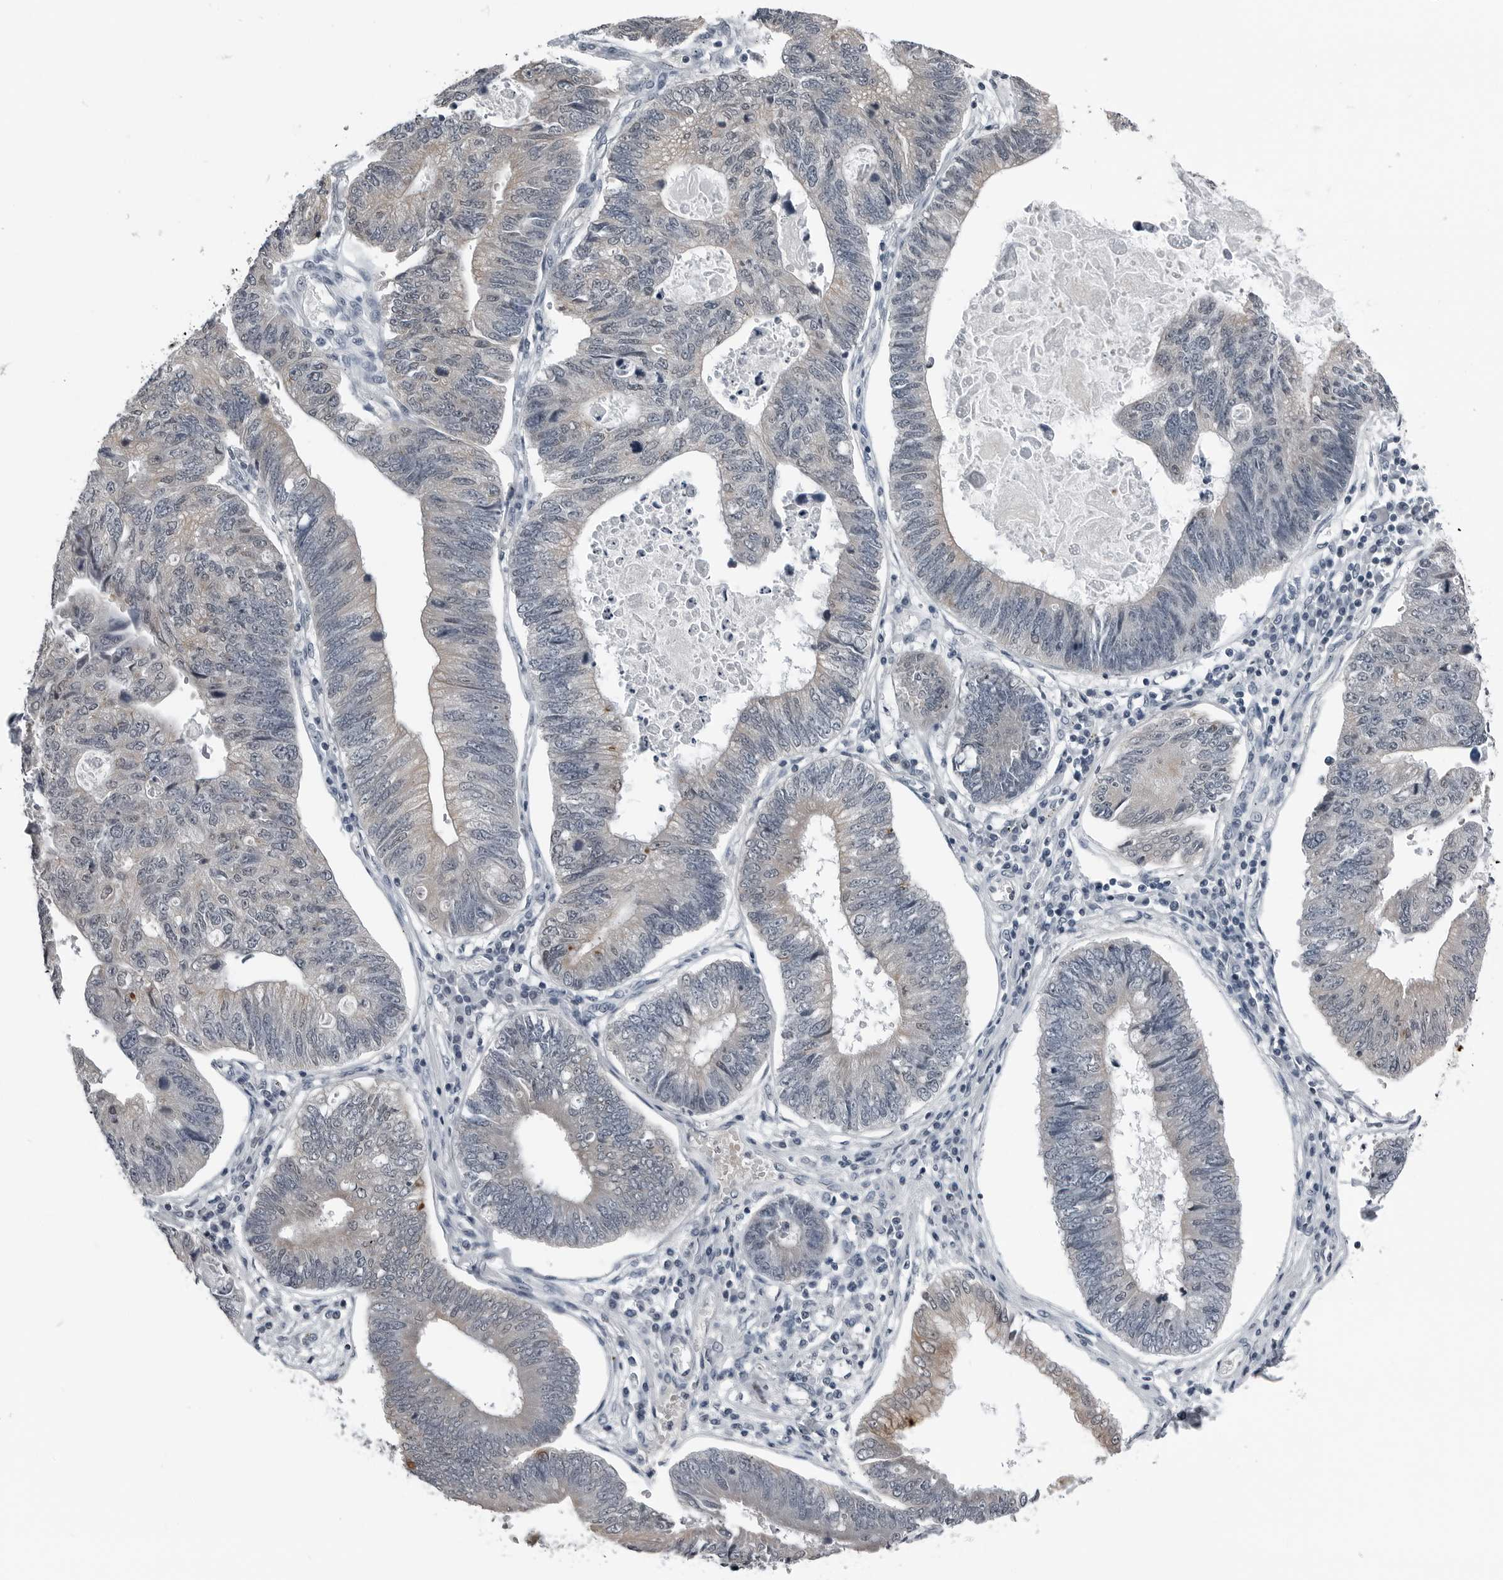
{"staining": {"intensity": "weak", "quantity": "<25%", "location": "cytoplasmic/membranous"}, "tissue": "stomach cancer", "cell_type": "Tumor cells", "image_type": "cancer", "snomed": [{"axis": "morphology", "description": "Adenocarcinoma, NOS"}, {"axis": "topography", "description": "Stomach"}], "caption": "Tumor cells show no significant expression in stomach cancer.", "gene": "SPINK1", "patient": {"sex": "male", "age": 59}}